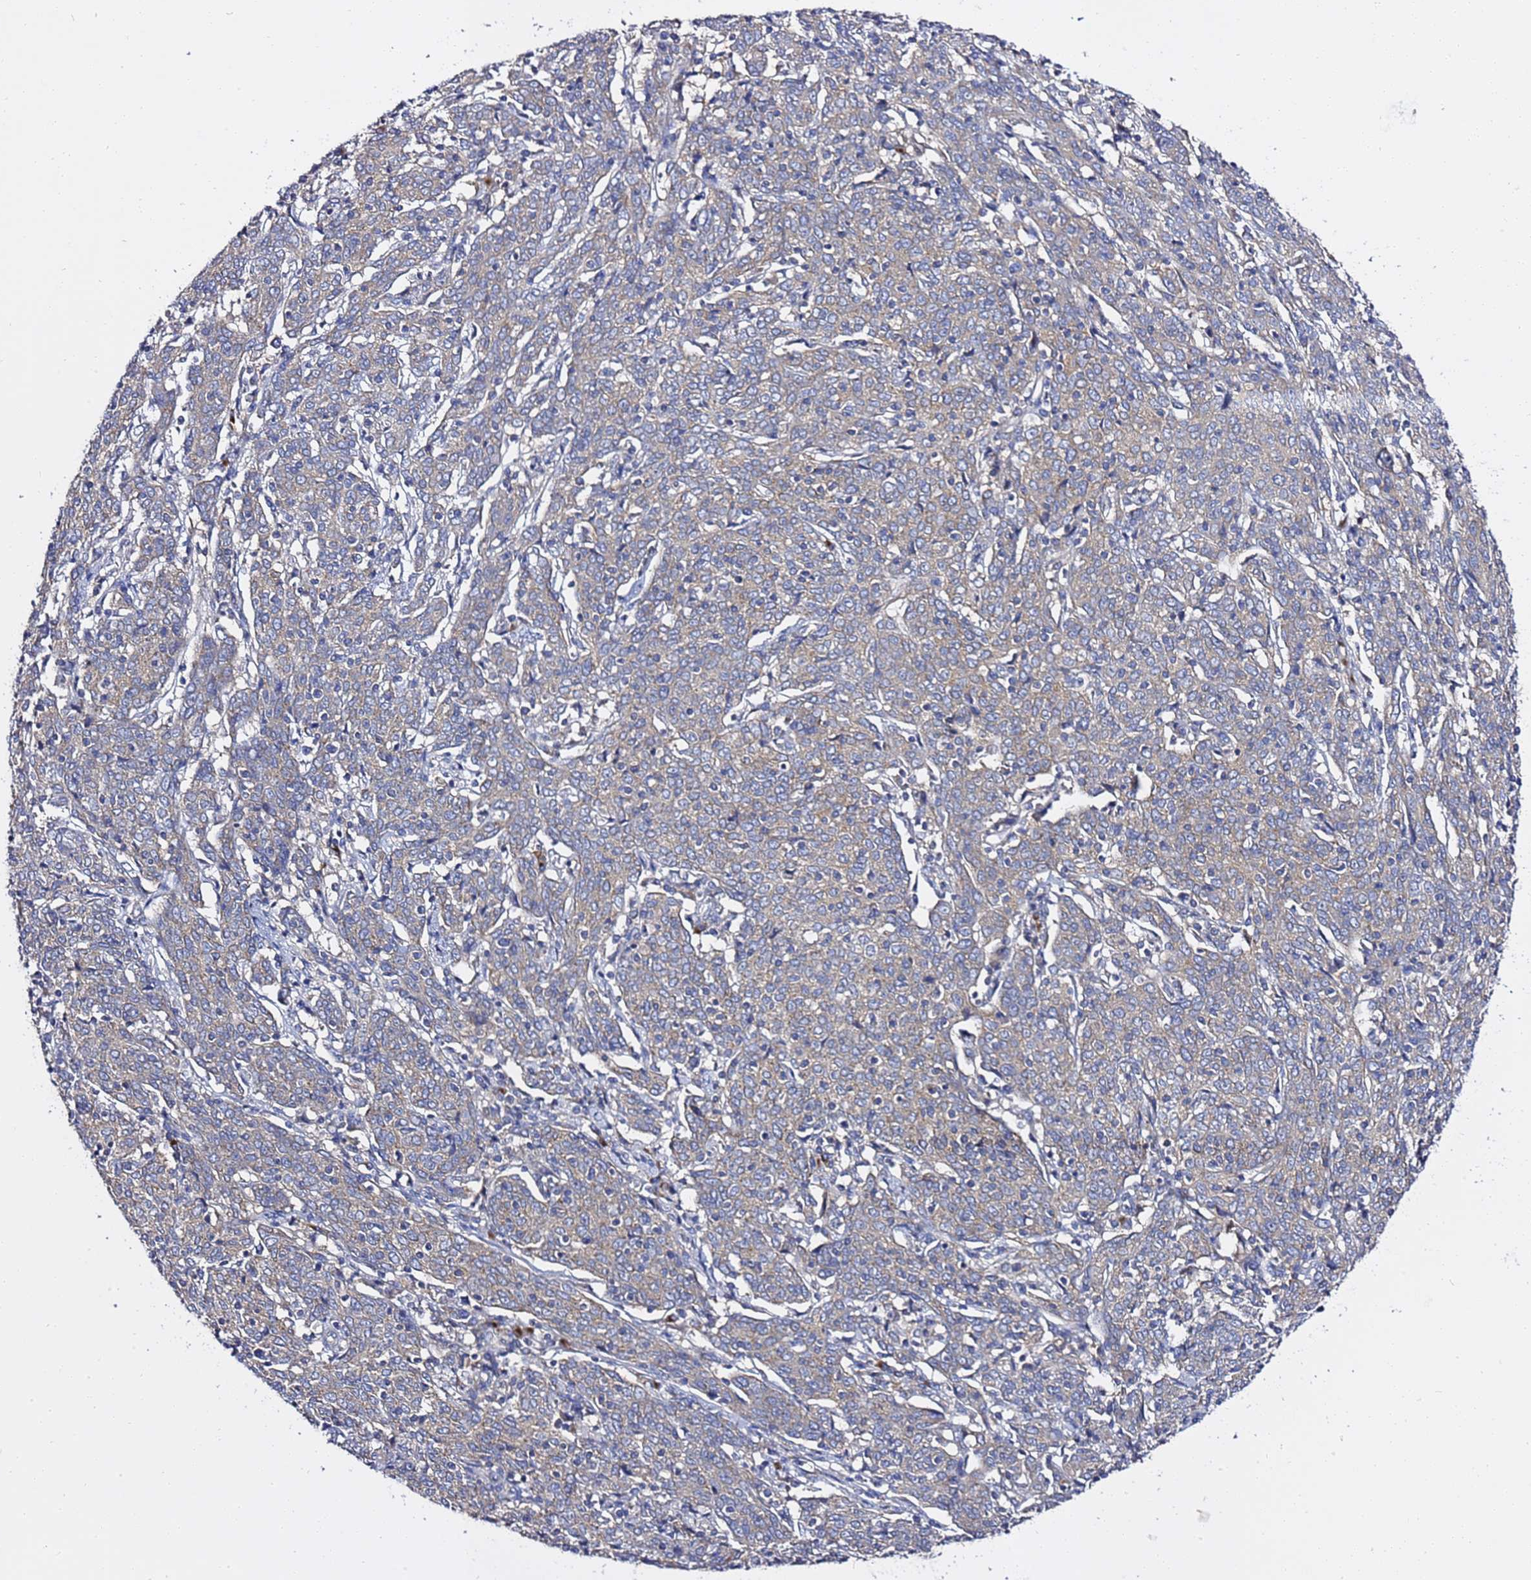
{"staining": {"intensity": "weak", "quantity": "<25%", "location": "cytoplasmic/membranous"}, "tissue": "cervical cancer", "cell_type": "Tumor cells", "image_type": "cancer", "snomed": [{"axis": "morphology", "description": "Squamous cell carcinoma, NOS"}, {"axis": "topography", "description": "Cervix"}], "caption": "Tumor cells show no significant expression in cervical cancer (squamous cell carcinoma).", "gene": "ANAPC1", "patient": {"sex": "female", "age": 67}}